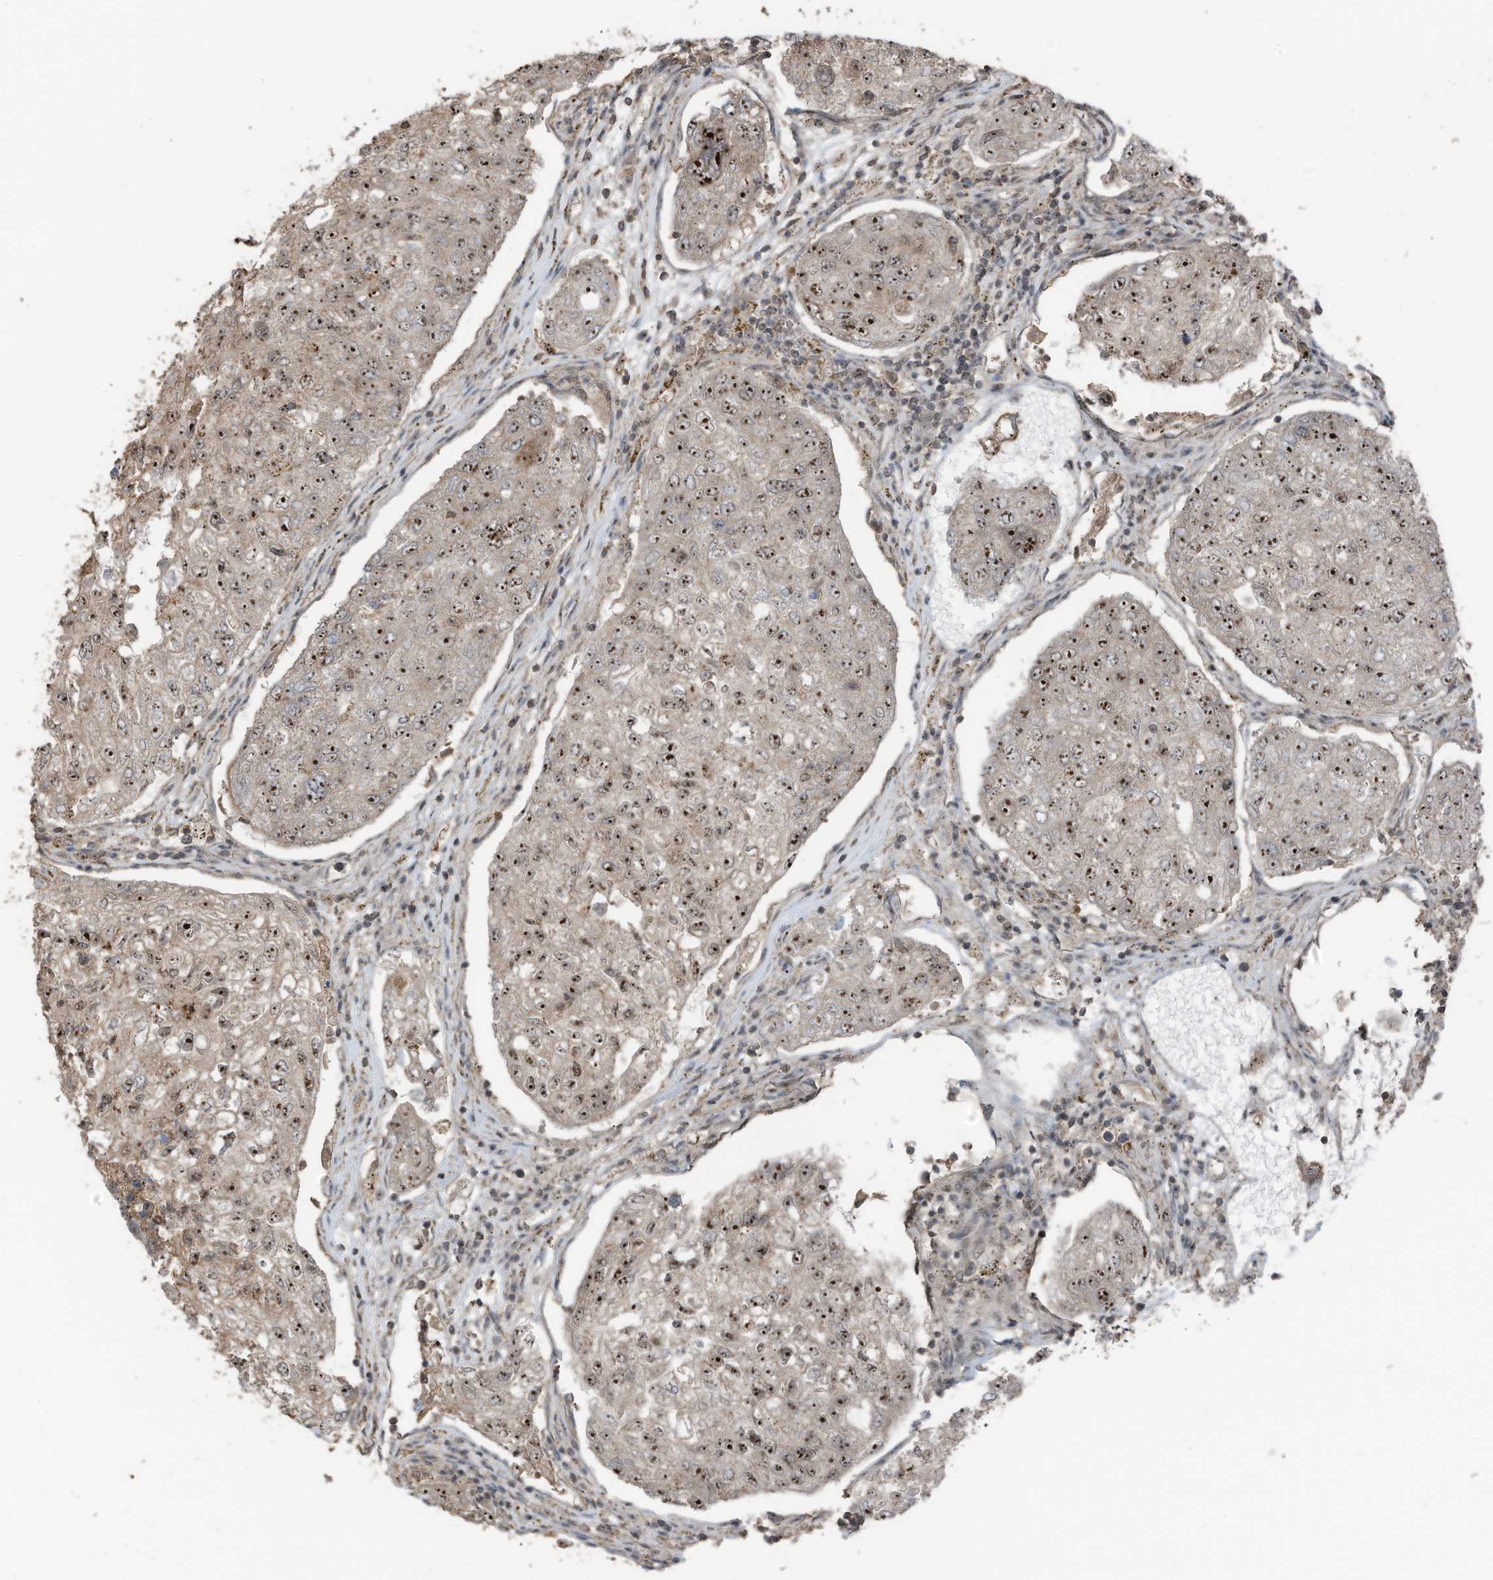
{"staining": {"intensity": "moderate", "quantity": ">75%", "location": "cytoplasmic/membranous,nuclear"}, "tissue": "urothelial cancer", "cell_type": "Tumor cells", "image_type": "cancer", "snomed": [{"axis": "morphology", "description": "Urothelial carcinoma, High grade"}, {"axis": "topography", "description": "Lymph node"}, {"axis": "topography", "description": "Urinary bladder"}], "caption": "Protein positivity by immunohistochemistry (IHC) reveals moderate cytoplasmic/membranous and nuclear positivity in approximately >75% of tumor cells in urothelial cancer.", "gene": "UTP3", "patient": {"sex": "male", "age": 51}}